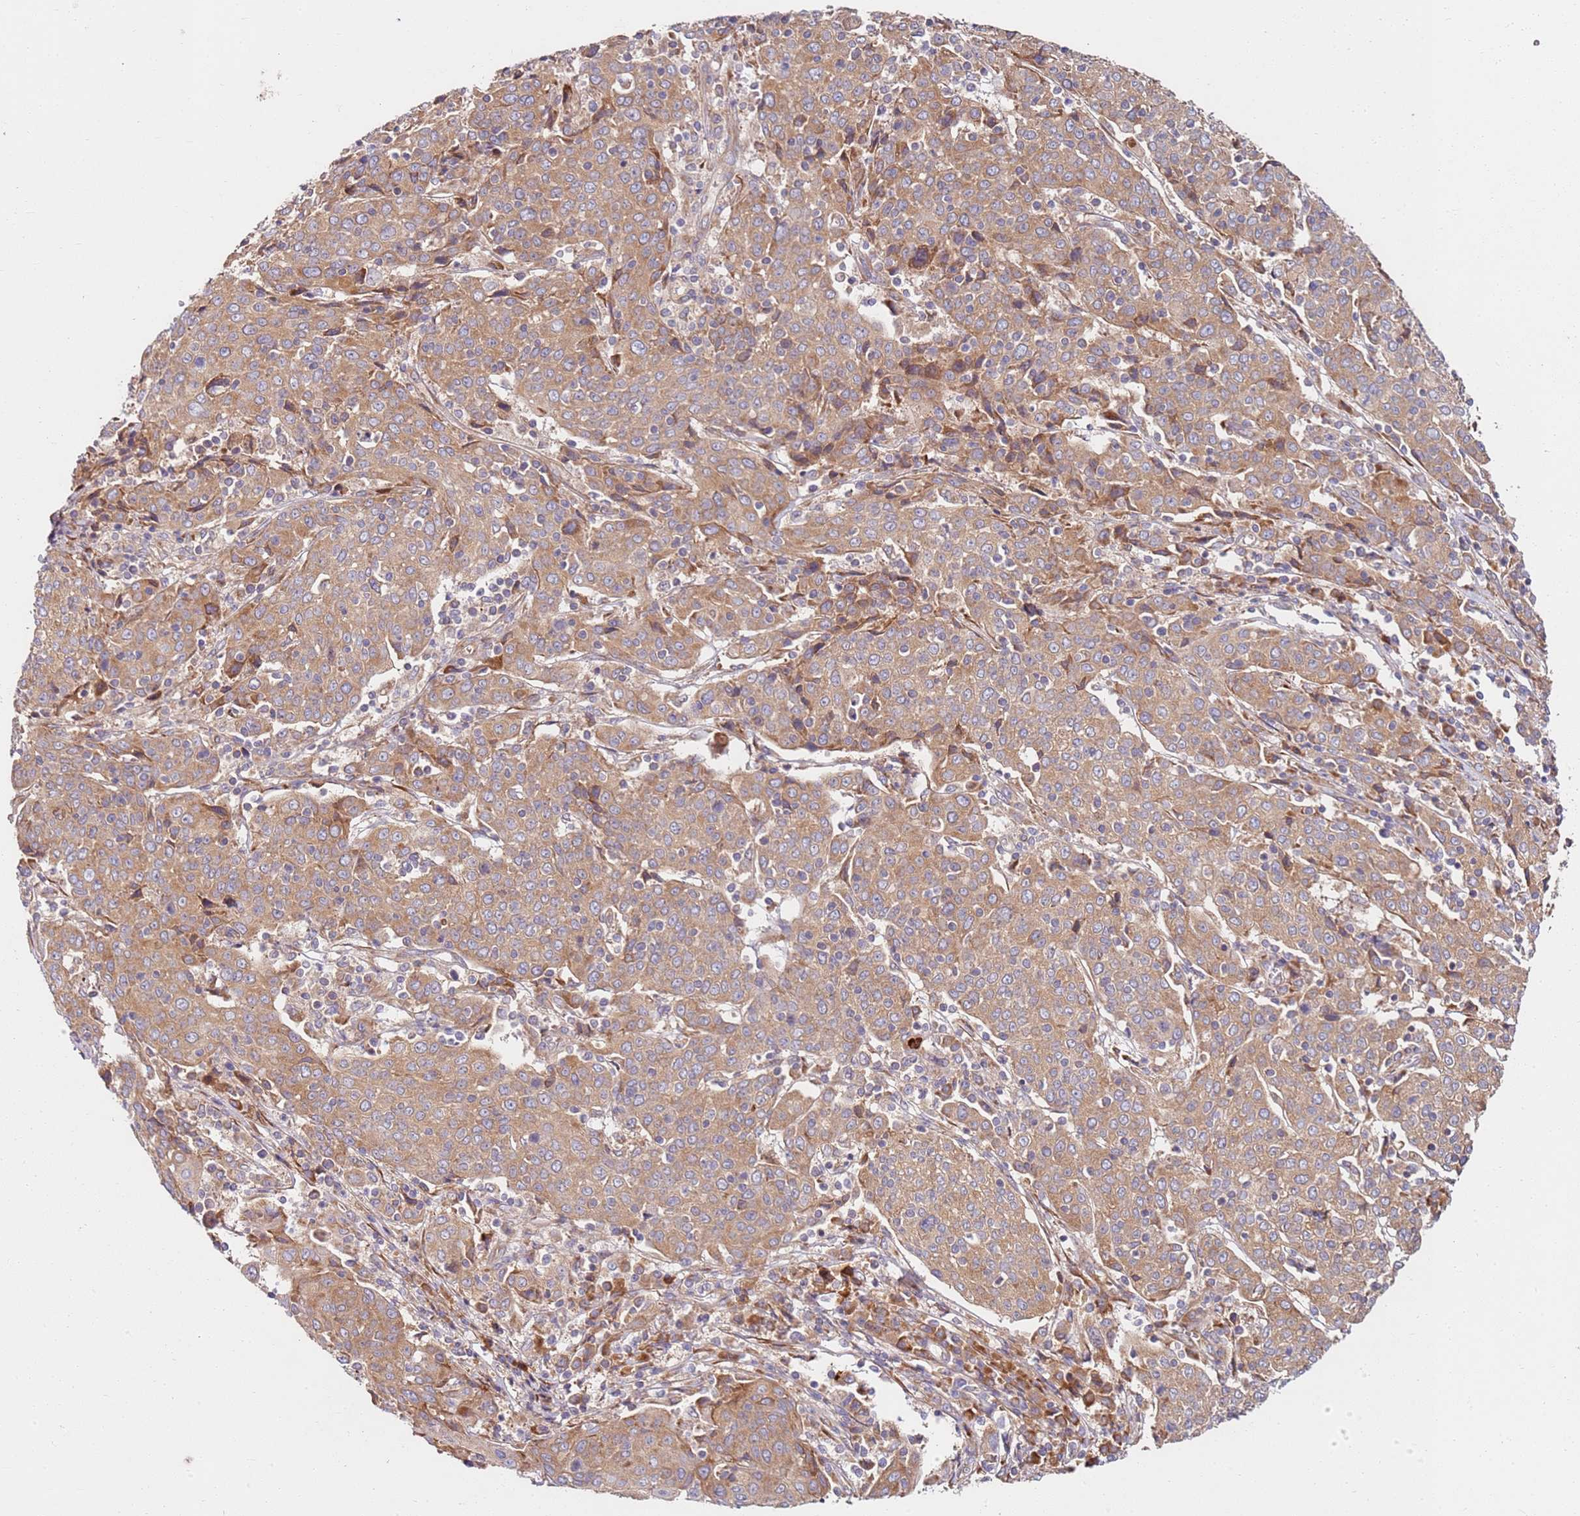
{"staining": {"intensity": "moderate", "quantity": ">75%", "location": "cytoplasmic/membranous"}, "tissue": "cervical cancer", "cell_type": "Tumor cells", "image_type": "cancer", "snomed": [{"axis": "morphology", "description": "Squamous cell carcinoma, NOS"}, {"axis": "topography", "description": "Cervix"}], "caption": "Cervical squamous cell carcinoma was stained to show a protein in brown. There is medium levels of moderate cytoplasmic/membranous expression in approximately >75% of tumor cells.", "gene": "RPS3A", "patient": {"sex": "female", "age": 67}}